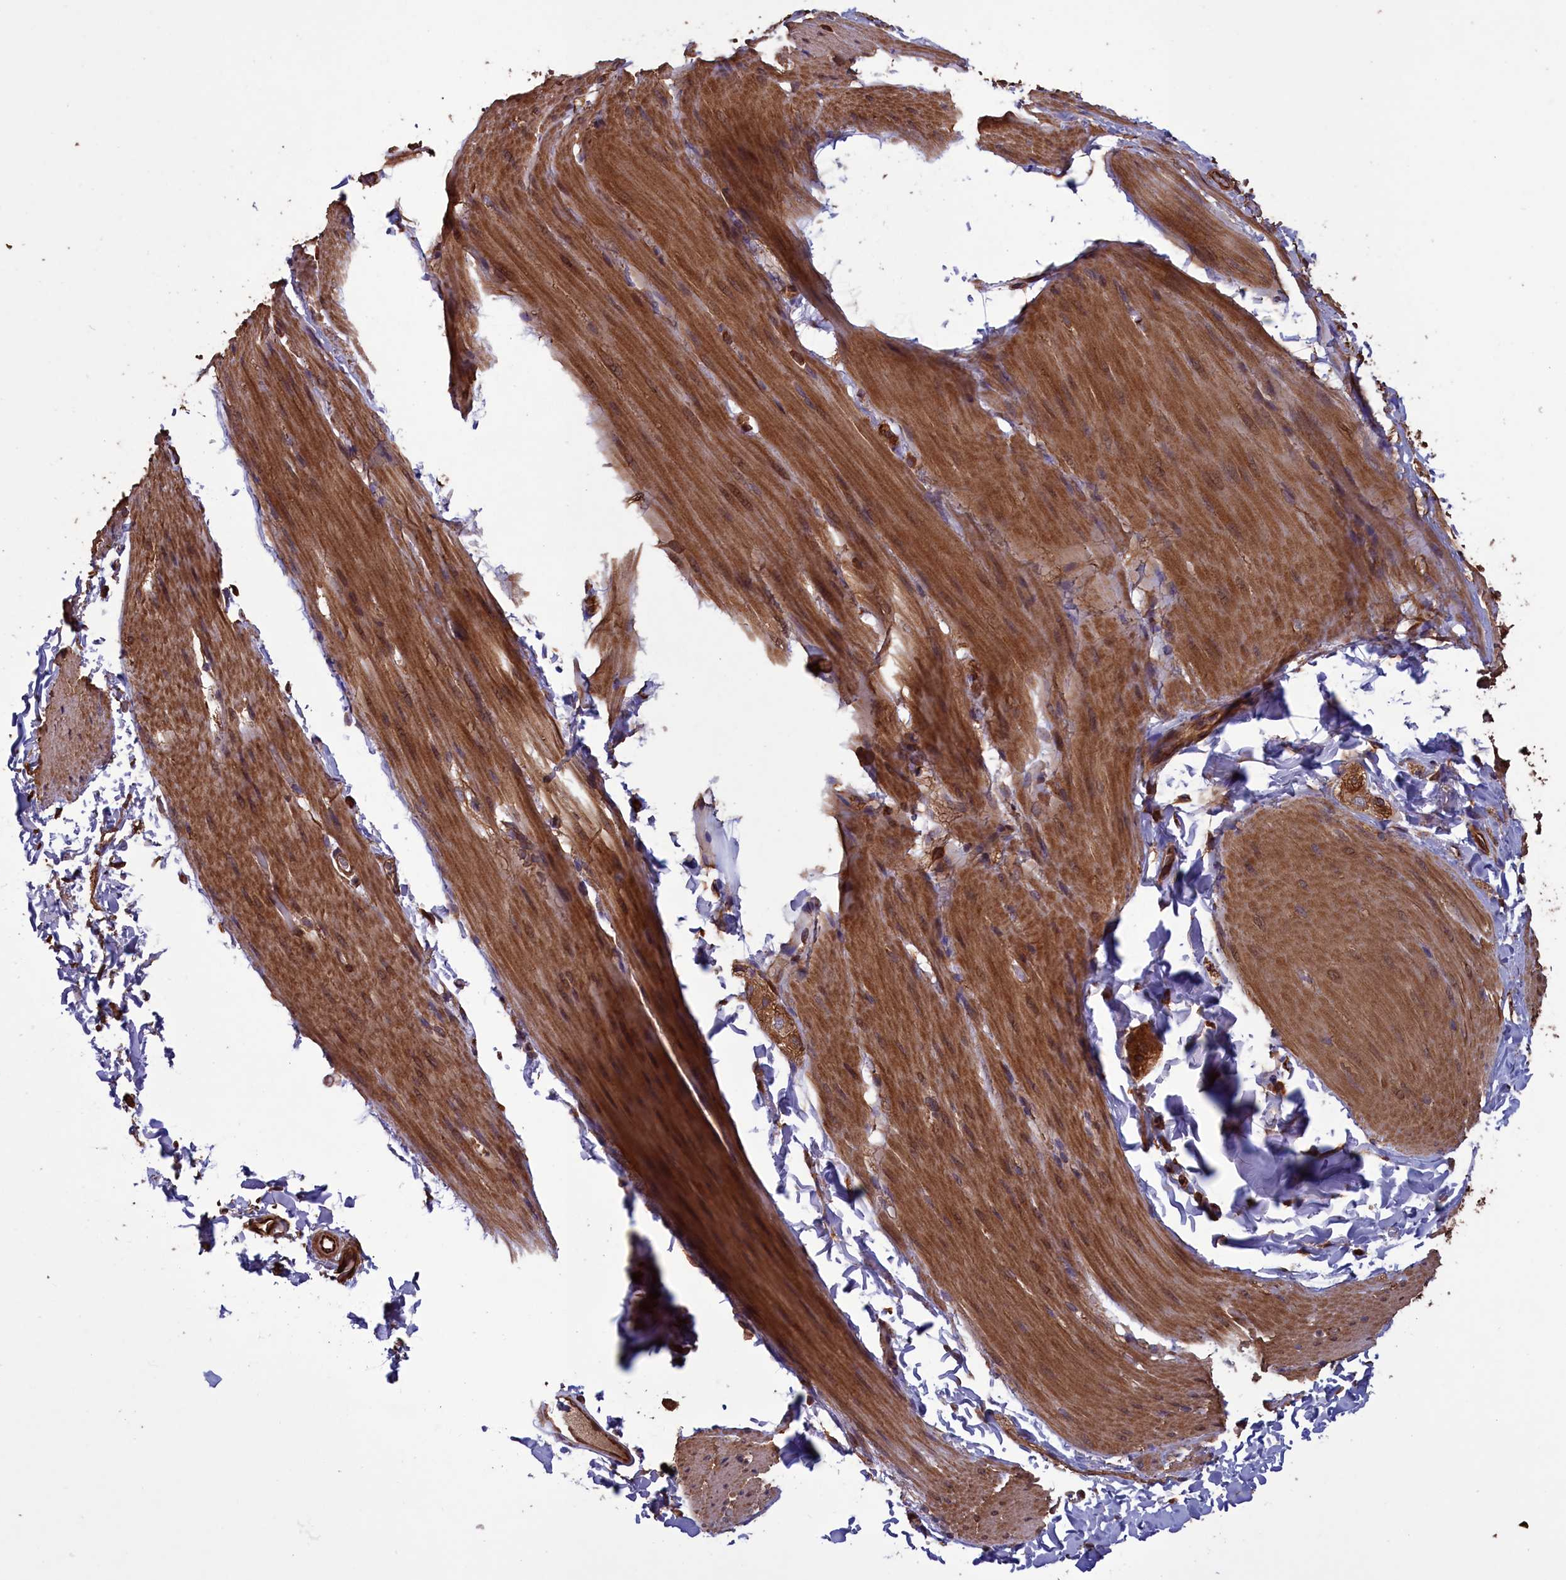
{"staining": {"intensity": "strong", "quantity": ">75%", "location": "cytoplasmic/membranous"}, "tissue": "smooth muscle", "cell_type": "Smooth muscle cells", "image_type": "normal", "snomed": [{"axis": "morphology", "description": "Normal tissue, NOS"}, {"axis": "topography", "description": "Smooth muscle"}, {"axis": "topography", "description": "Small intestine"}], "caption": "Smooth muscle stained with a brown dye reveals strong cytoplasmic/membranous positive positivity in approximately >75% of smooth muscle cells.", "gene": "DAPK3", "patient": {"sex": "female", "age": 84}}